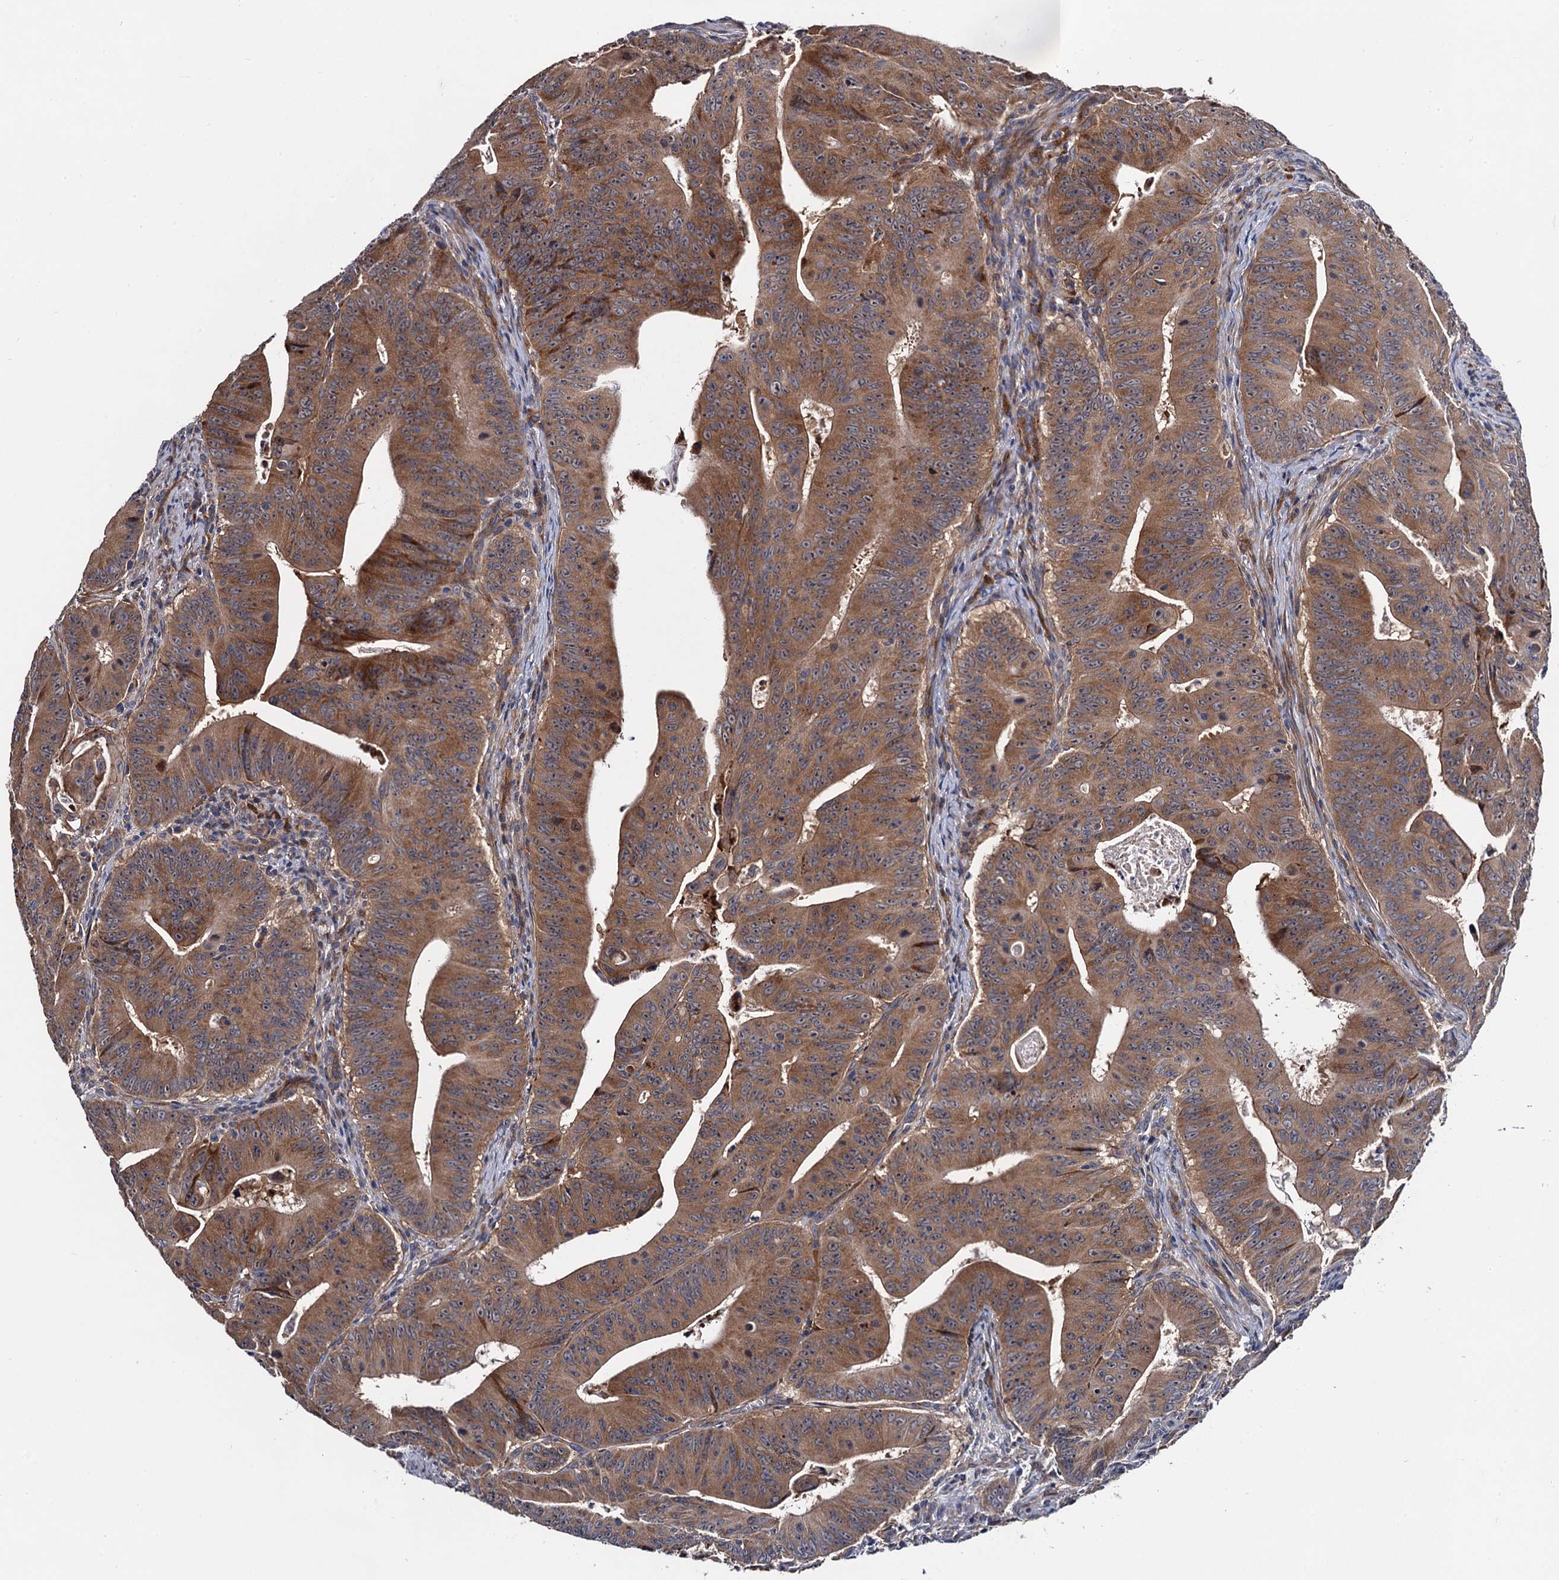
{"staining": {"intensity": "moderate", "quantity": ">75%", "location": "cytoplasmic/membranous"}, "tissue": "colorectal cancer", "cell_type": "Tumor cells", "image_type": "cancer", "snomed": [{"axis": "morphology", "description": "Adenocarcinoma, NOS"}, {"axis": "topography", "description": "Rectum"}], "caption": "The histopathology image exhibits immunohistochemical staining of adenocarcinoma (colorectal). There is moderate cytoplasmic/membranous staining is appreciated in approximately >75% of tumor cells.", "gene": "TRMT112", "patient": {"sex": "female", "age": 75}}